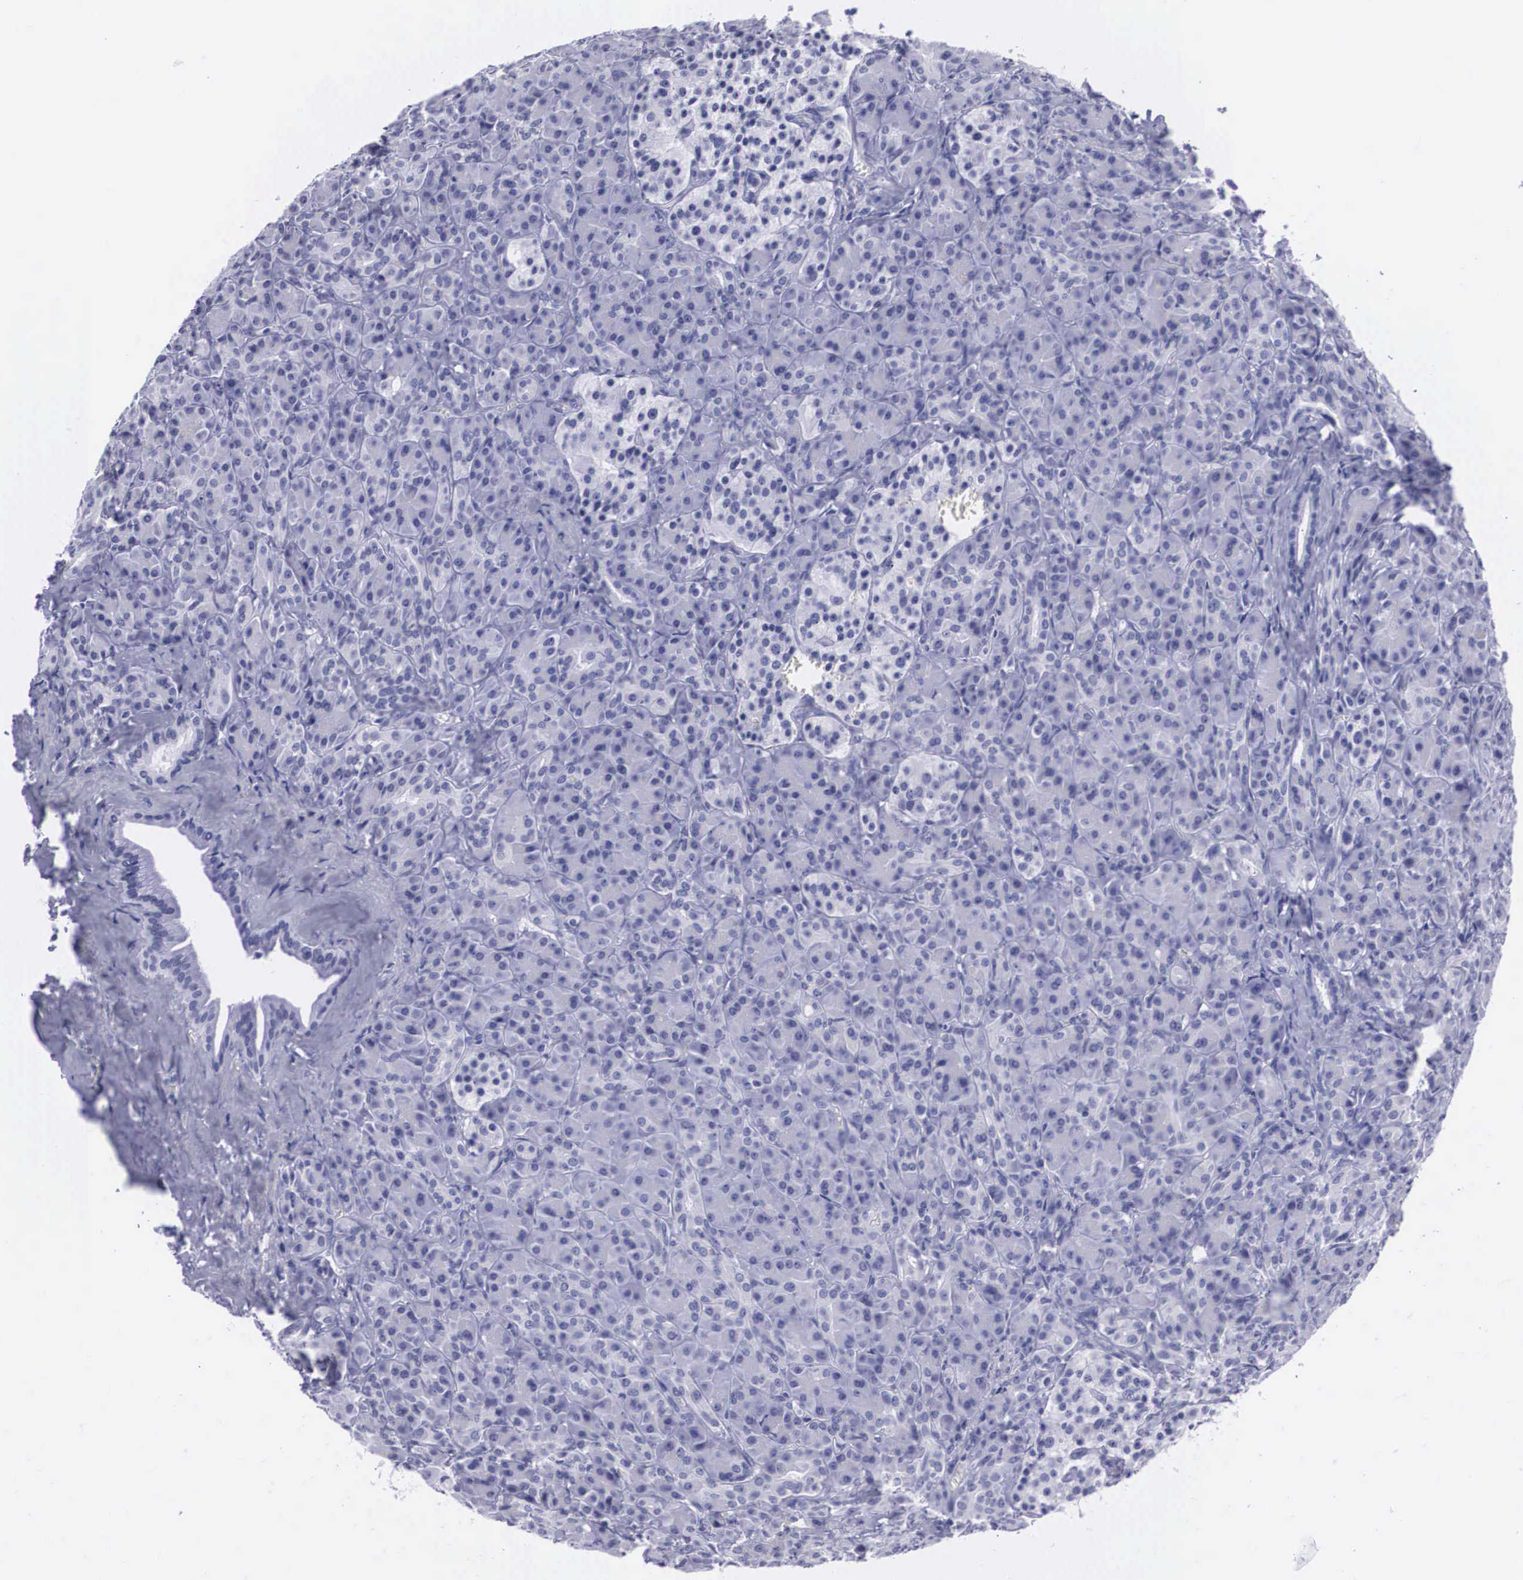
{"staining": {"intensity": "negative", "quantity": "none", "location": "none"}, "tissue": "pancreas", "cell_type": "Exocrine glandular cells", "image_type": "normal", "snomed": [{"axis": "morphology", "description": "Normal tissue, NOS"}, {"axis": "topography", "description": "Lymph node"}, {"axis": "topography", "description": "Pancreas"}], "caption": "The image displays no significant staining in exocrine glandular cells of pancreas.", "gene": "C22orf31", "patient": {"sex": "male", "age": 59}}